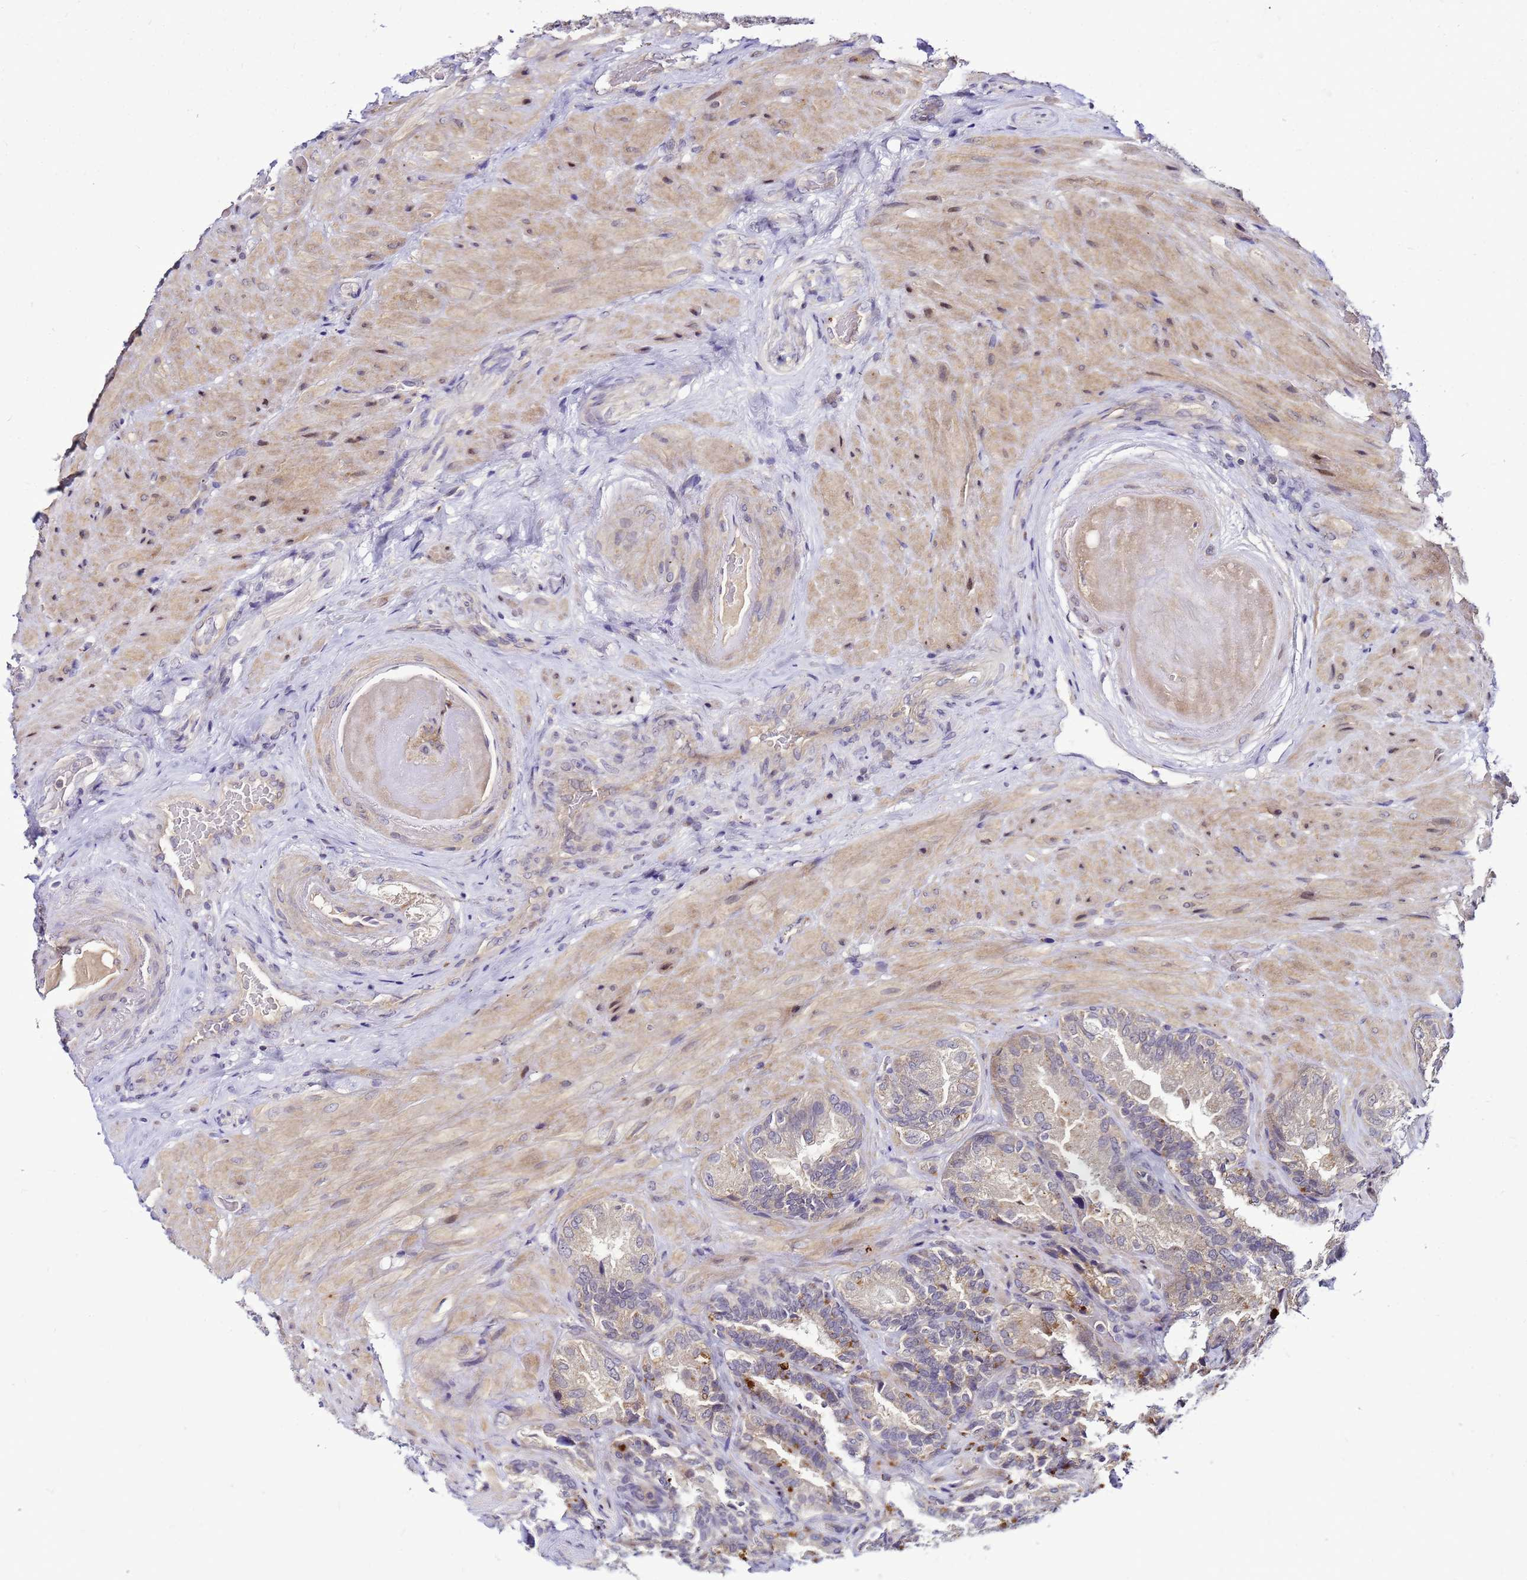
{"staining": {"intensity": "weak", "quantity": "<25%", "location": "cytoplasmic/membranous"}, "tissue": "seminal vesicle", "cell_type": "Glandular cells", "image_type": "normal", "snomed": [{"axis": "morphology", "description": "Normal tissue, NOS"}, {"axis": "topography", "description": "Prostate and seminal vesicle, NOS"}, {"axis": "topography", "description": "Prostate"}, {"axis": "topography", "description": "Seminal veicle"}], "caption": "This histopathology image is of normal seminal vesicle stained with immunohistochemistry to label a protein in brown with the nuclei are counter-stained blue. There is no positivity in glandular cells. (DAB (3,3'-diaminobenzidine) immunohistochemistry (IHC) visualized using brightfield microscopy, high magnification).", "gene": "SAT1", "patient": {"sex": "male", "age": 67}}